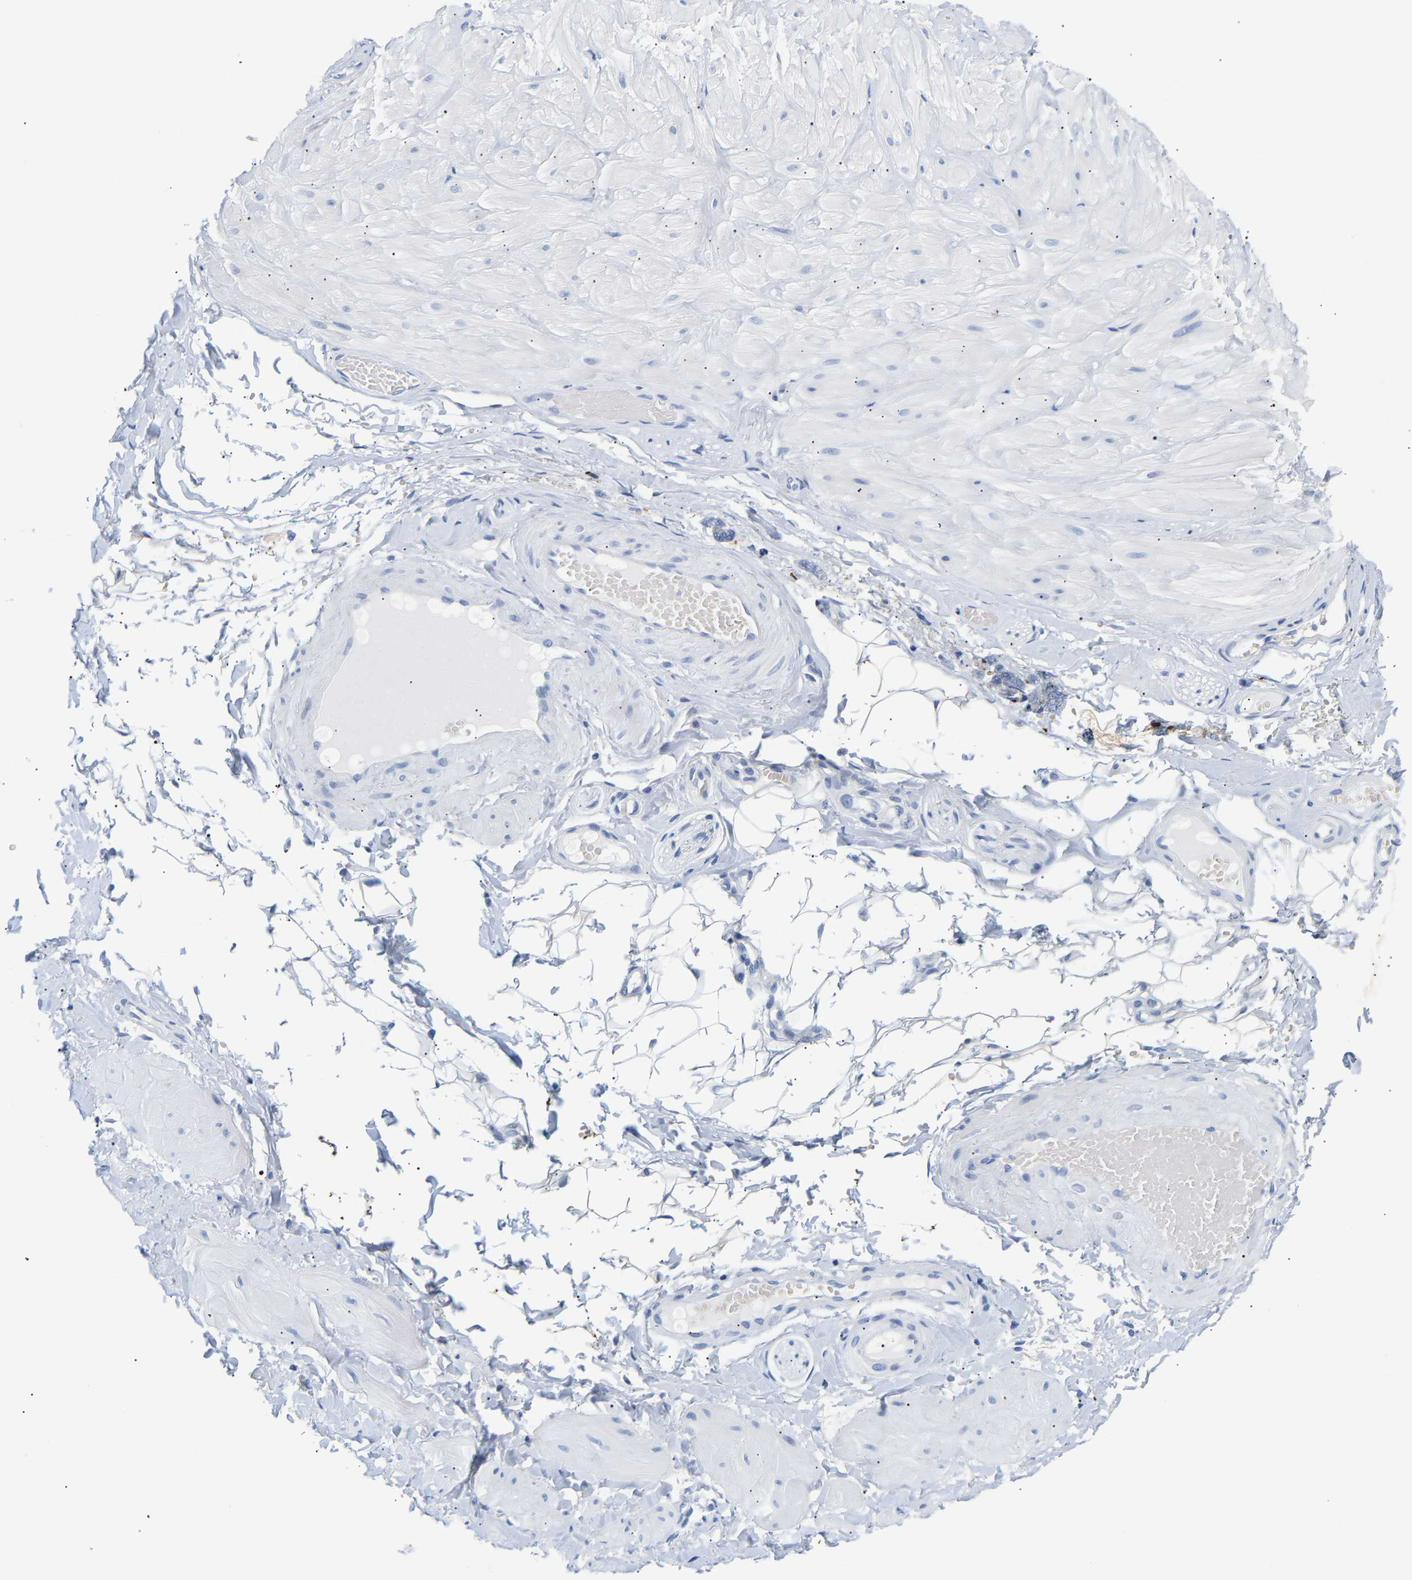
{"staining": {"intensity": "negative", "quantity": "none", "location": "none"}, "tissue": "adipose tissue", "cell_type": "Adipocytes", "image_type": "normal", "snomed": [{"axis": "morphology", "description": "Normal tissue, NOS"}, {"axis": "topography", "description": "Adipose tissue"}, {"axis": "topography", "description": "Vascular tissue"}, {"axis": "topography", "description": "Peripheral nerve tissue"}], "caption": "An immunohistochemistry (IHC) photomicrograph of normal adipose tissue is shown. There is no staining in adipocytes of adipose tissue.", "gene": "SPINK2", "patient": {"sex": "male", "age": 25}}